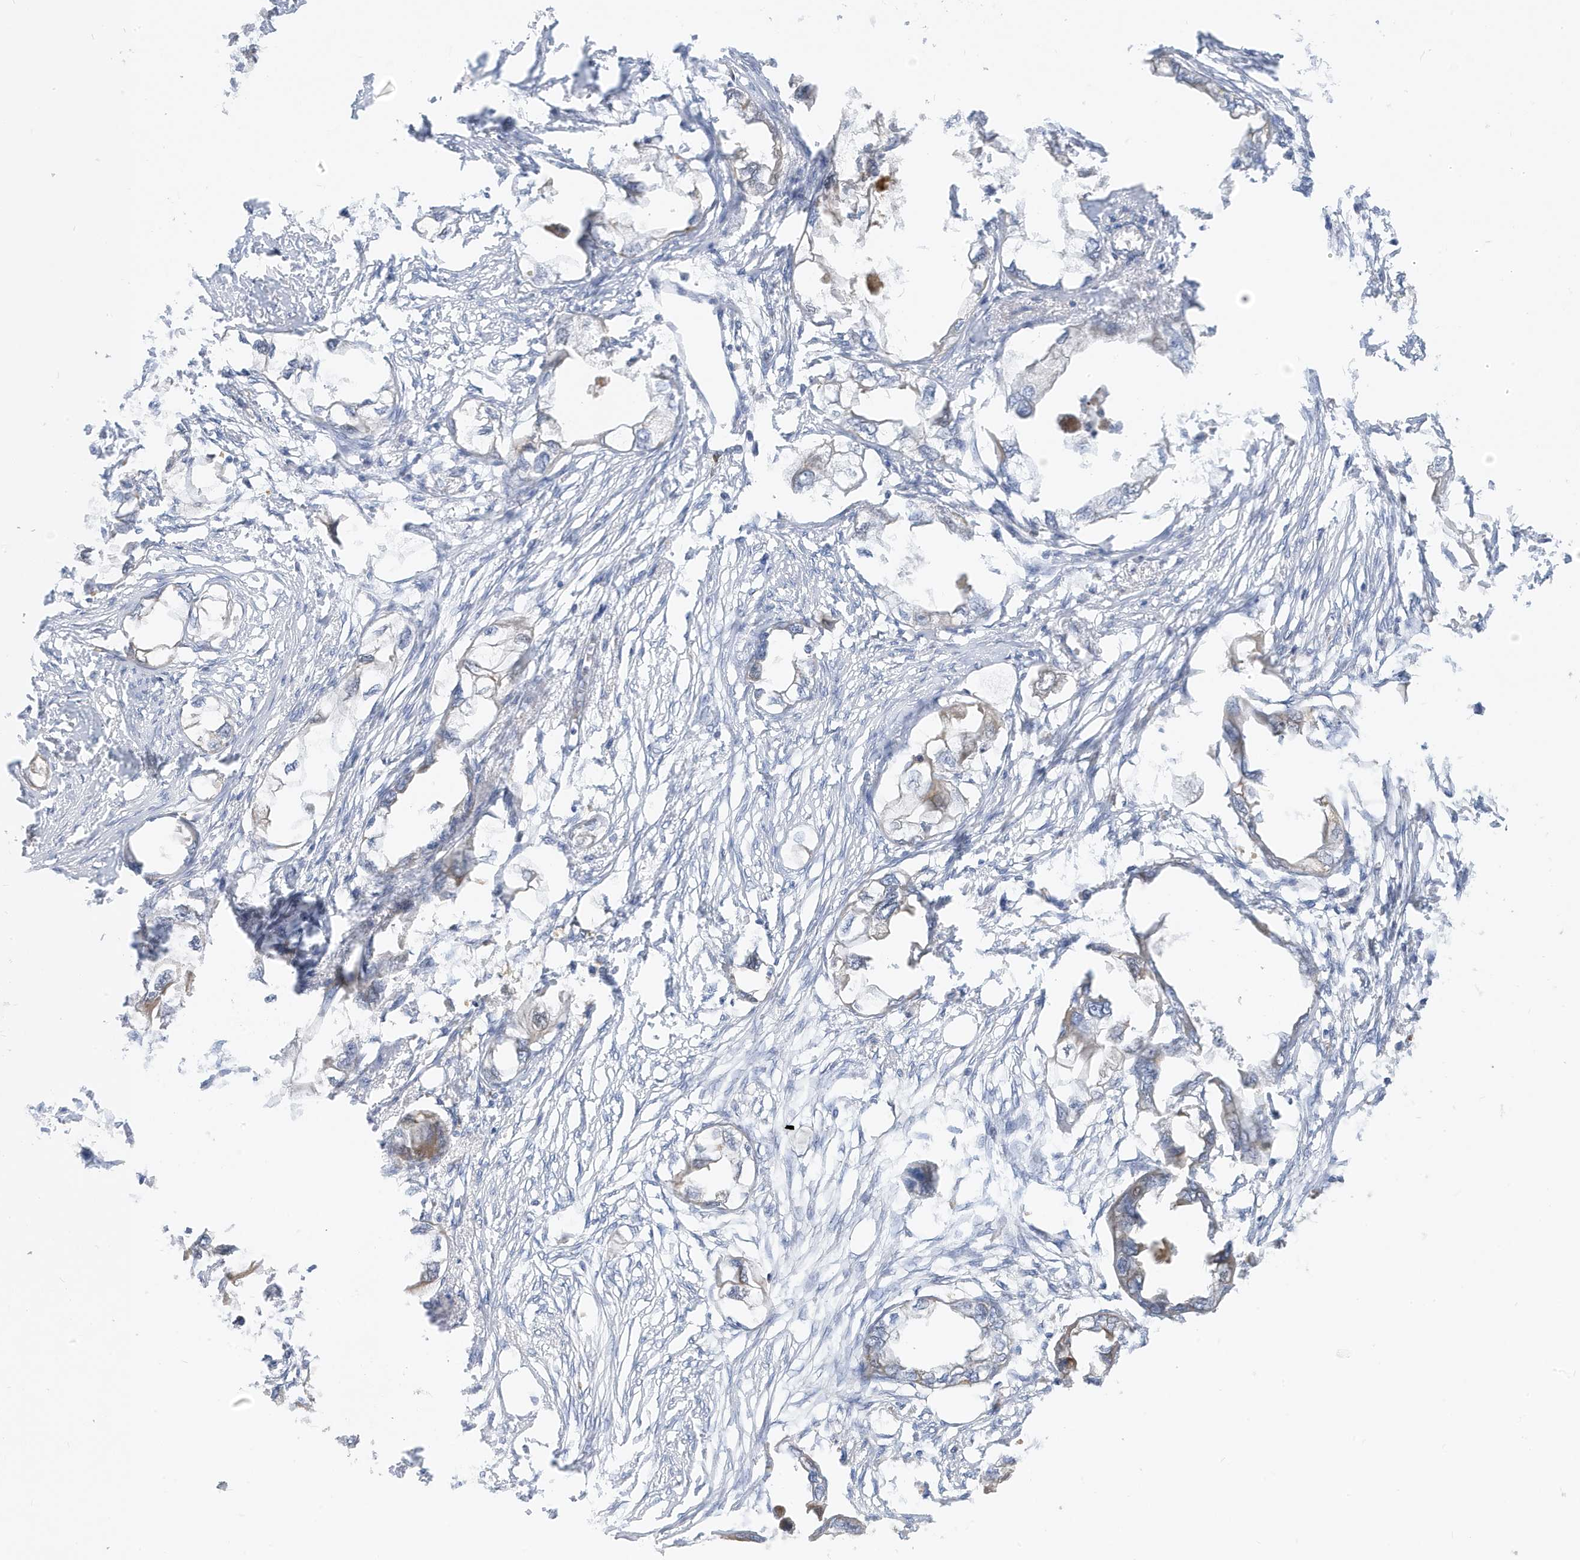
{"staining": {"intensity": "weak", "quantity": "<25%", "location": "cytoplasmic/membranous"}, "tissue": "endometrial cancer", "cell_type": "Tumor cells", "image_type": "cancer", "snomed": [{"axis": "morphology", "description": "Adenocarcinoma, NOS"}, {"axis": "morphology", "description": "Adenocarcinoma, metastatic, NOS"}, {"axis": "topography", "description": "Adipose tissue"}, {"axis": "topography", "description": "Endometrium"}], "caption": "DAB immunohistochemical staining of adenocarcinoma (endometrial) reveals no significant positivity in tumor cells.", "gene": "ATP13A5", "patient": {"sex": "female", "age": 67}}